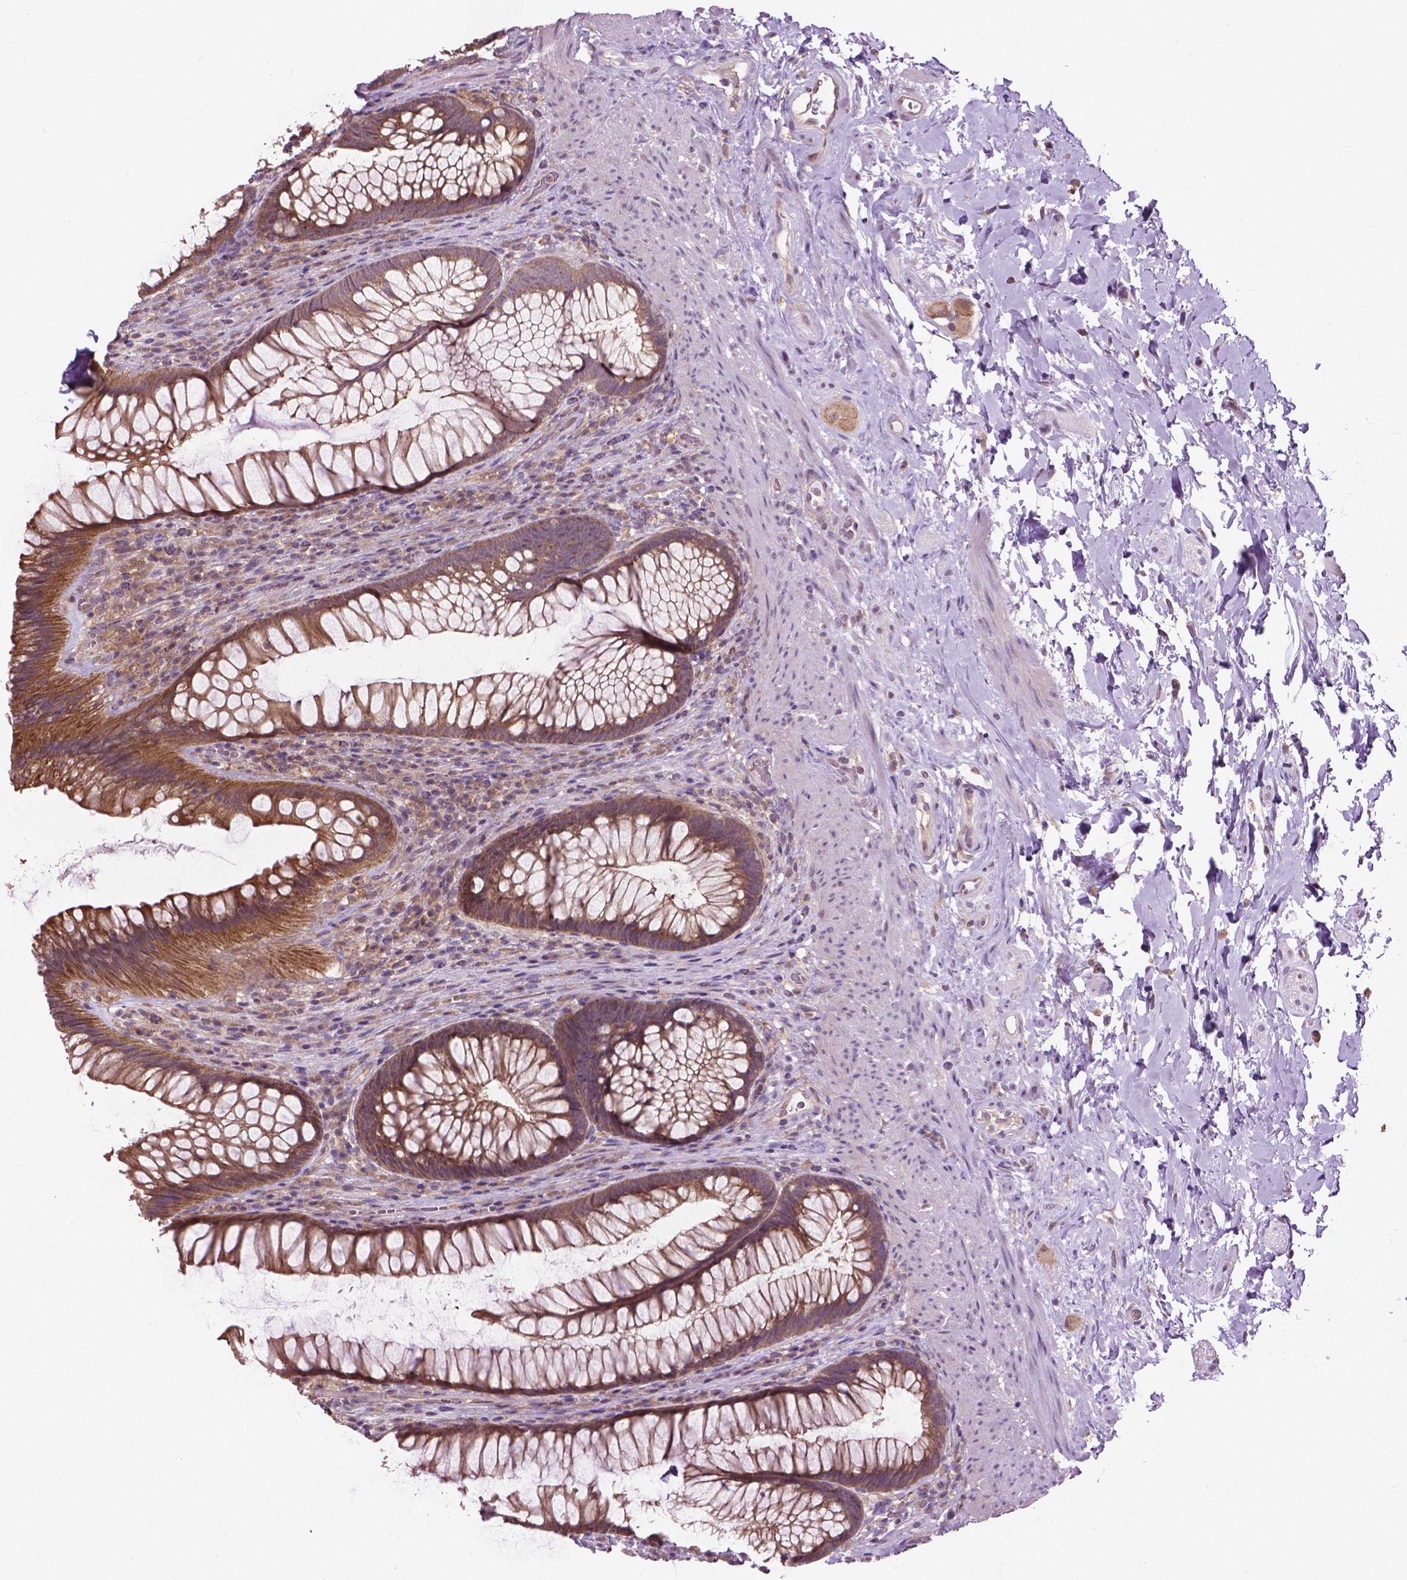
{"staining": {"intensity": "moderate", "quantity": ">75%", "location": "cytoplasmic/membranous"}, "tissue": "rectum", "cell_type": "Glandular cells", "image_type": "normal", "snomed": [{"axis": "morphology", "description": "Normal tissue, NOS"}, {"axis": "topography", "description": "Smooth muscle"}, {"axis": "topography", "description": "Rectum"}], "caption": "Protein expression analysis of unremarkable rectum exhibits moderate cytoplasmic/membranous positivity in about >75% of glandular cells.", "gene": "MZT1", "patient": {"sex": "male", "age": 53}}